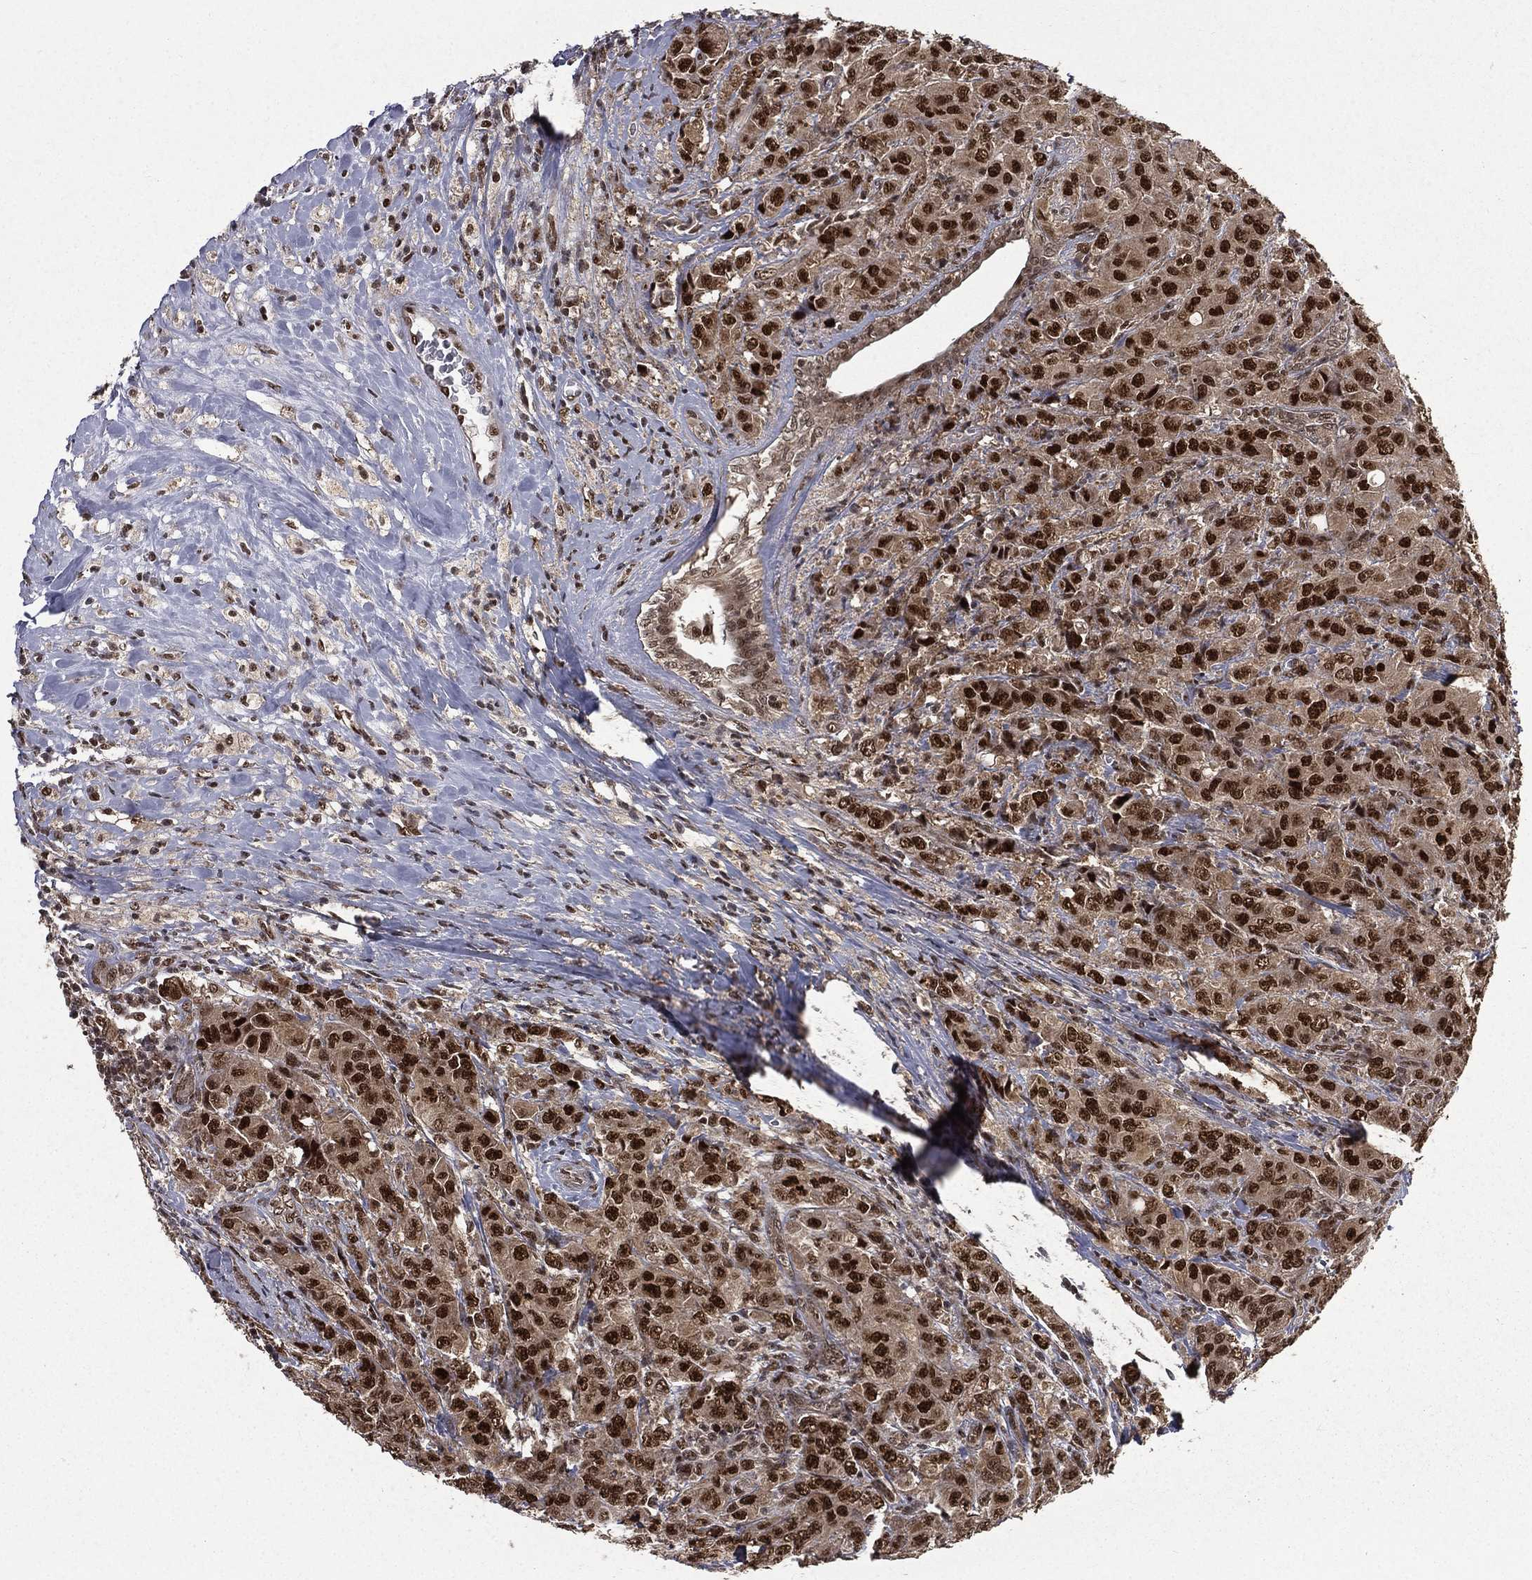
{"staining": {"intensity": "strong", "quantity": ">75%", "location": "nuclear"}, "tissue": "breast cancer", "cell_type": "Tumor cells", "image_type": "cancer", "snomed": [{"axis": "morphology", "description": "Duct carcinoma"}, {"axis": "topography", "description": "Breast"}], "caption": "Breast cancer (infiltrating ductal carcinoma) tissue reveals strong nuclear staining in approximately >75% of tumor cells, visualized by immunohistochemistry.", "gene": "JMJD6", "patient": {"sex": "female", "age": 43}}